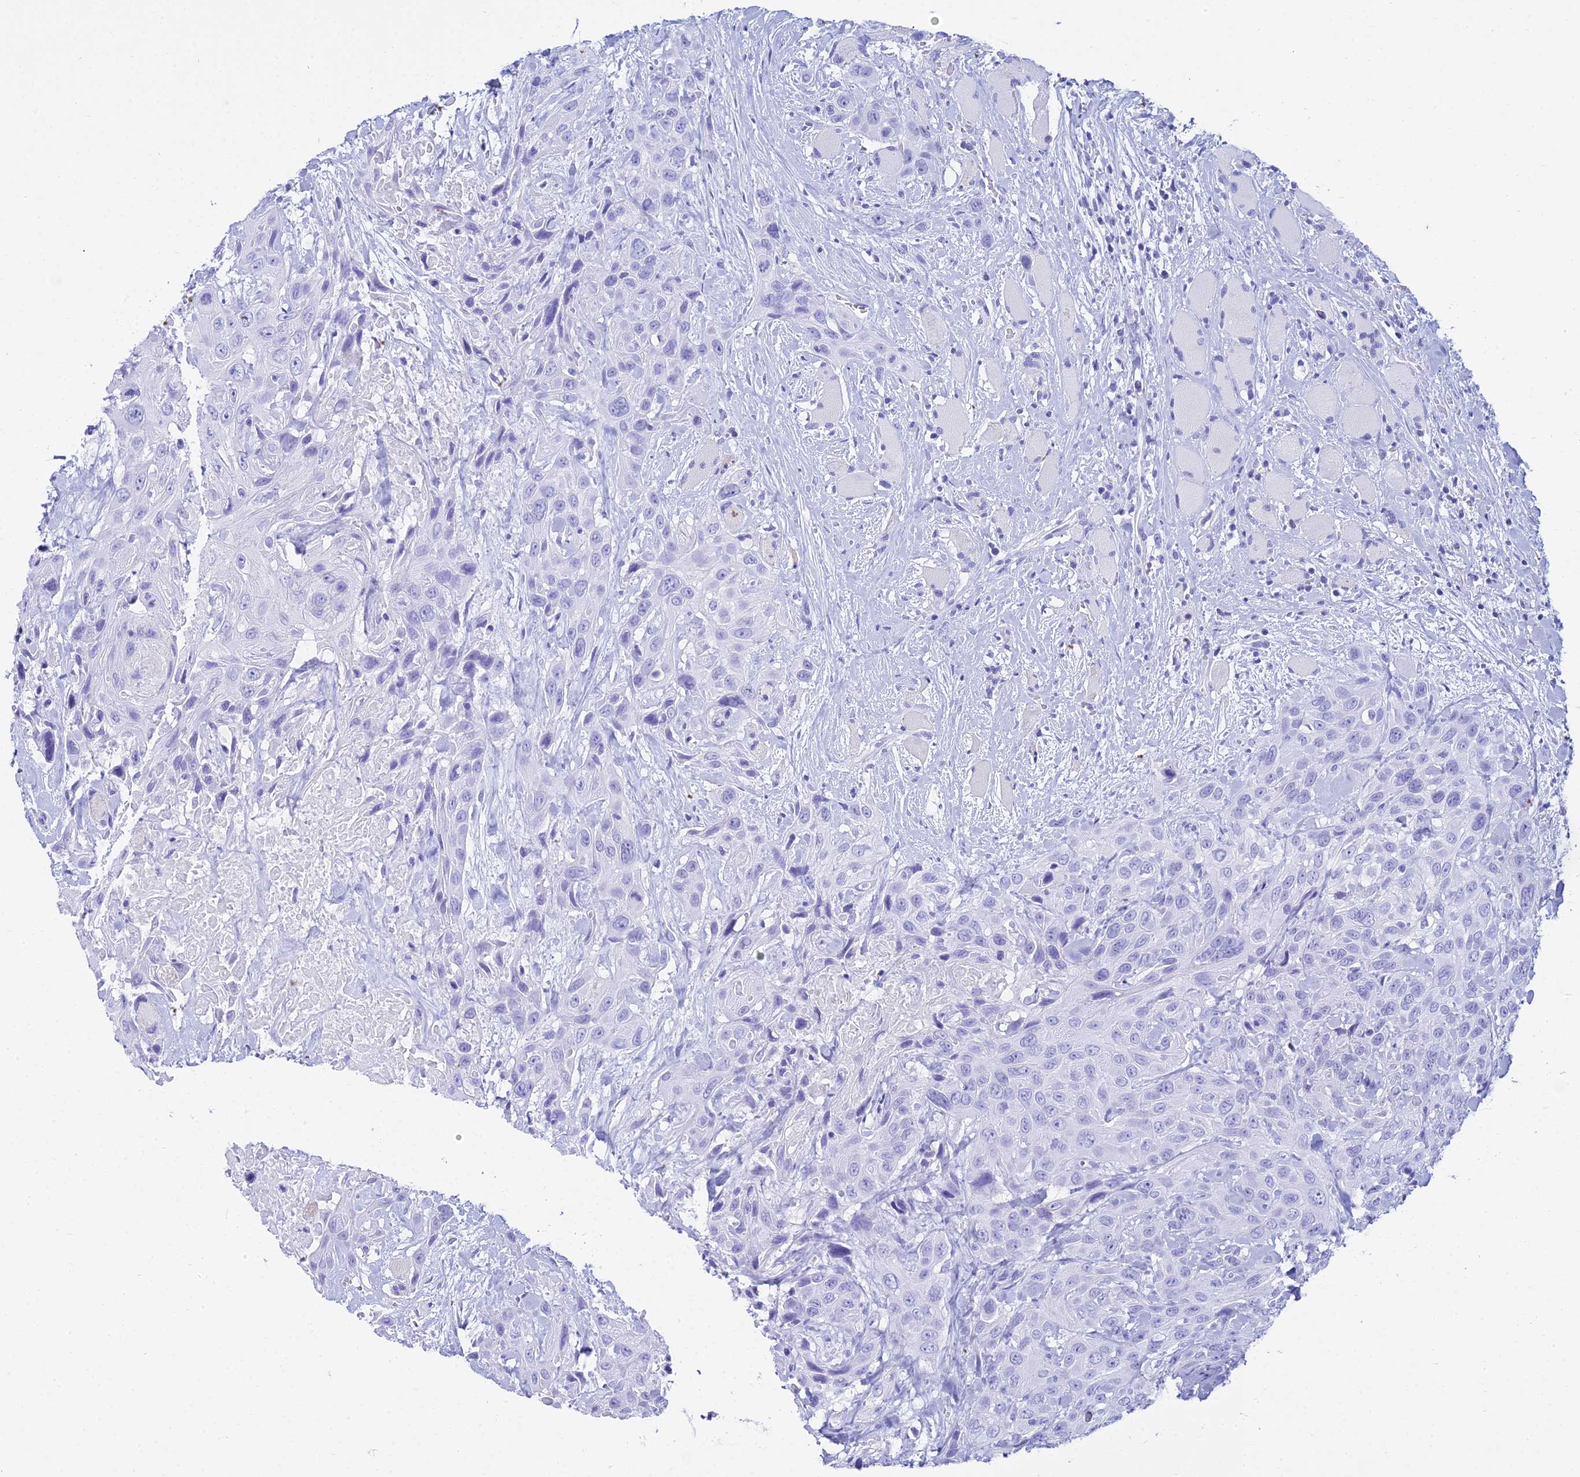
{"staining": {"intensity": "negative", "quantity": "none", "location": "none"}, "tissue": "head and neck cancer", "cell_type": "Tumor cells", "image_type": "cancer", "snomed": [{"axis": "morphology", "description": "Squamous cell carcinoma, NOS"}, {"axis": "topography", "description": "Head-Neck"}], "caption": "The image shows no significant staining in tumor cells of head and neck cancer (squamous cell carcinoma).", "gene": "ZNF442", "patient": {"sex": "male", "age": 81}}